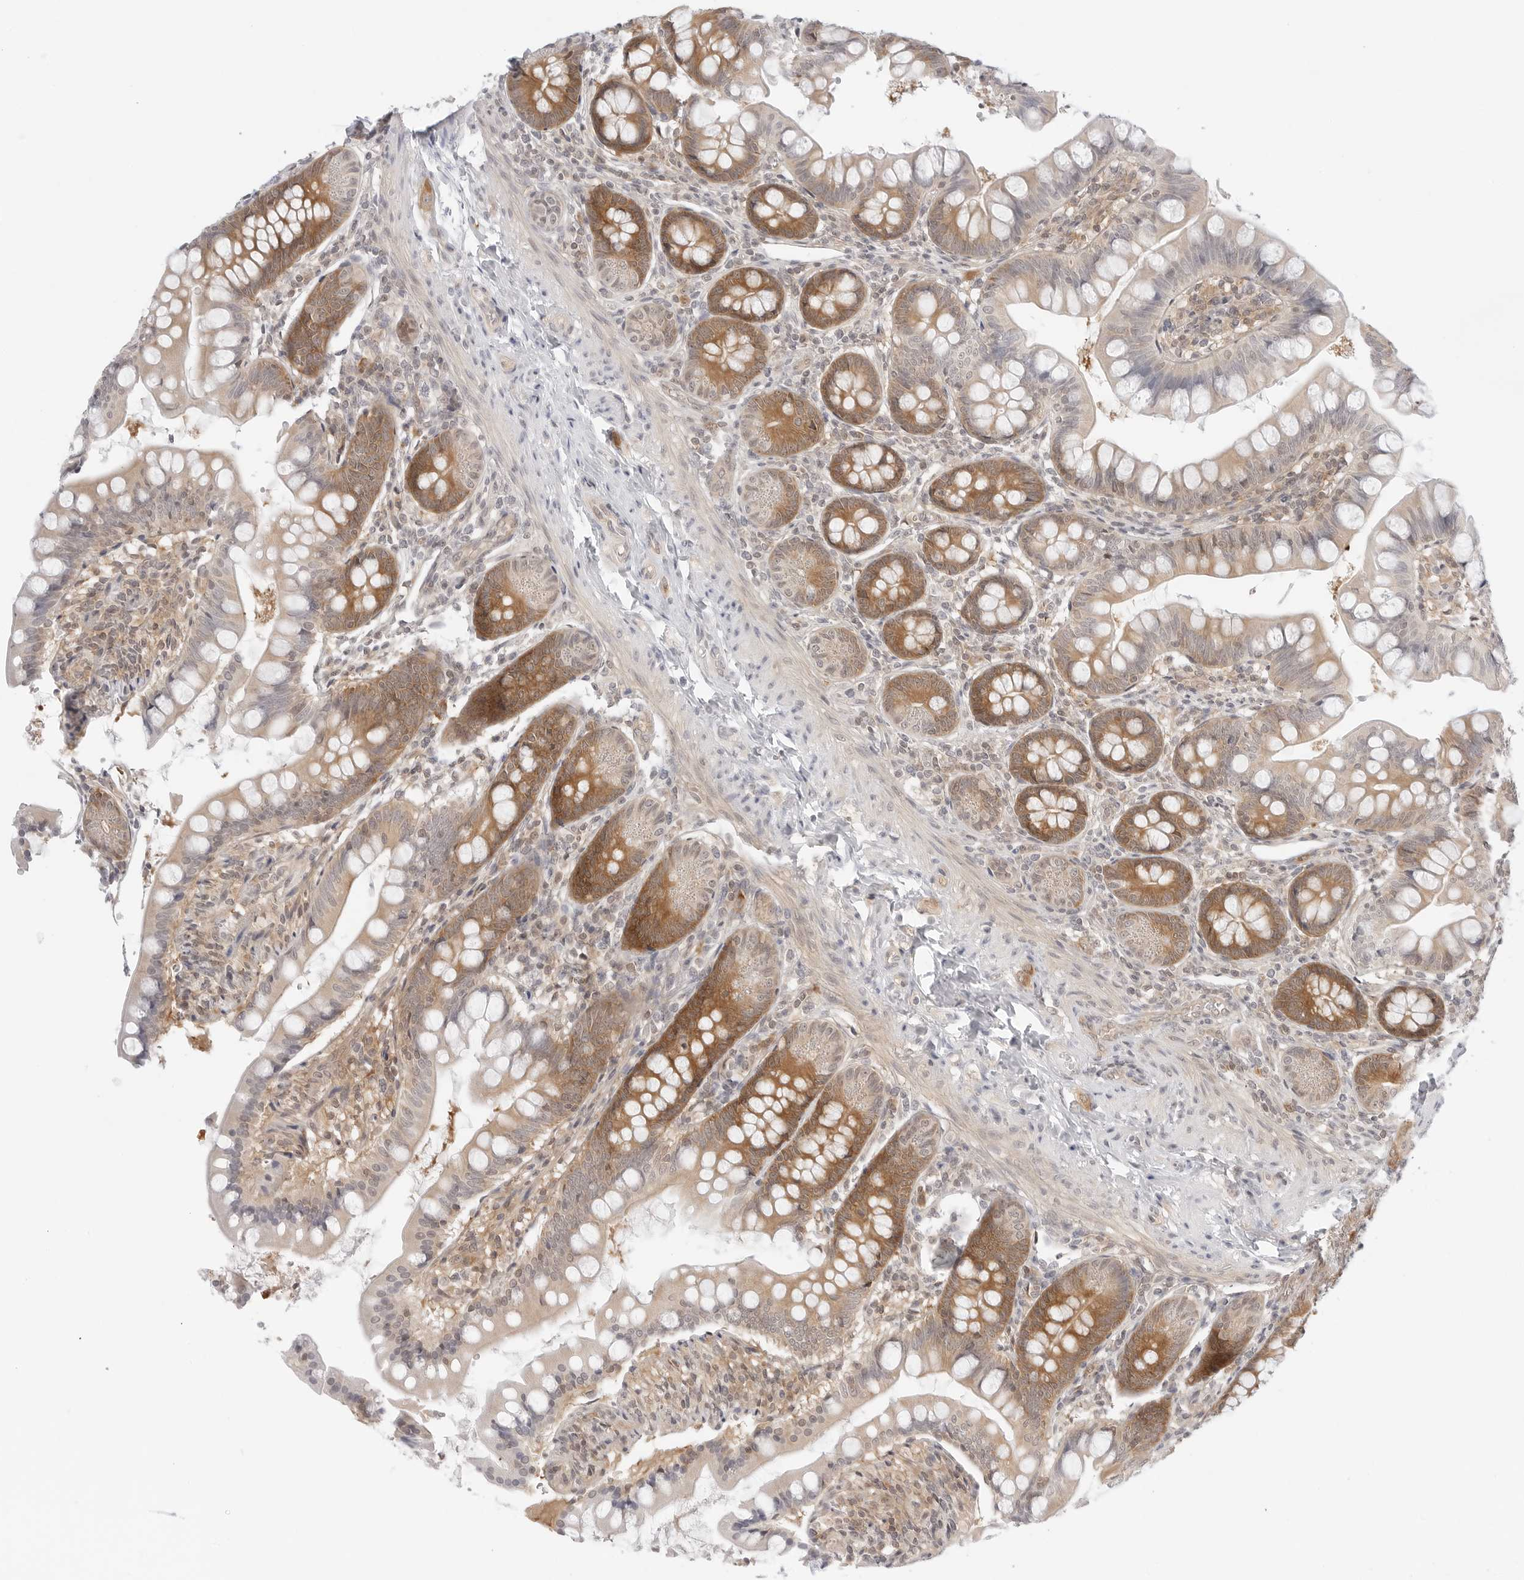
{"staining": {"intensity": "moderate", "quantity": "25%-75%", "location": "cytoplasmic/membranous"}, "tissue": "small intestine", "cell_type": "Glandular cells", "image_type": "normal", "snomed": [{"axis": "morphology", "description": "Normal tissue, NOS"}, {"axis": "topography", "description": "Small intestine"}], "caption": "The micrograph displays staining of unremarkable small intestine, revealing moderate cytoplasmic/membranous protein expression (brown color) within glandular cells.", "gene": "NUDC", "patient": {"sex": "male", "age": 7}}